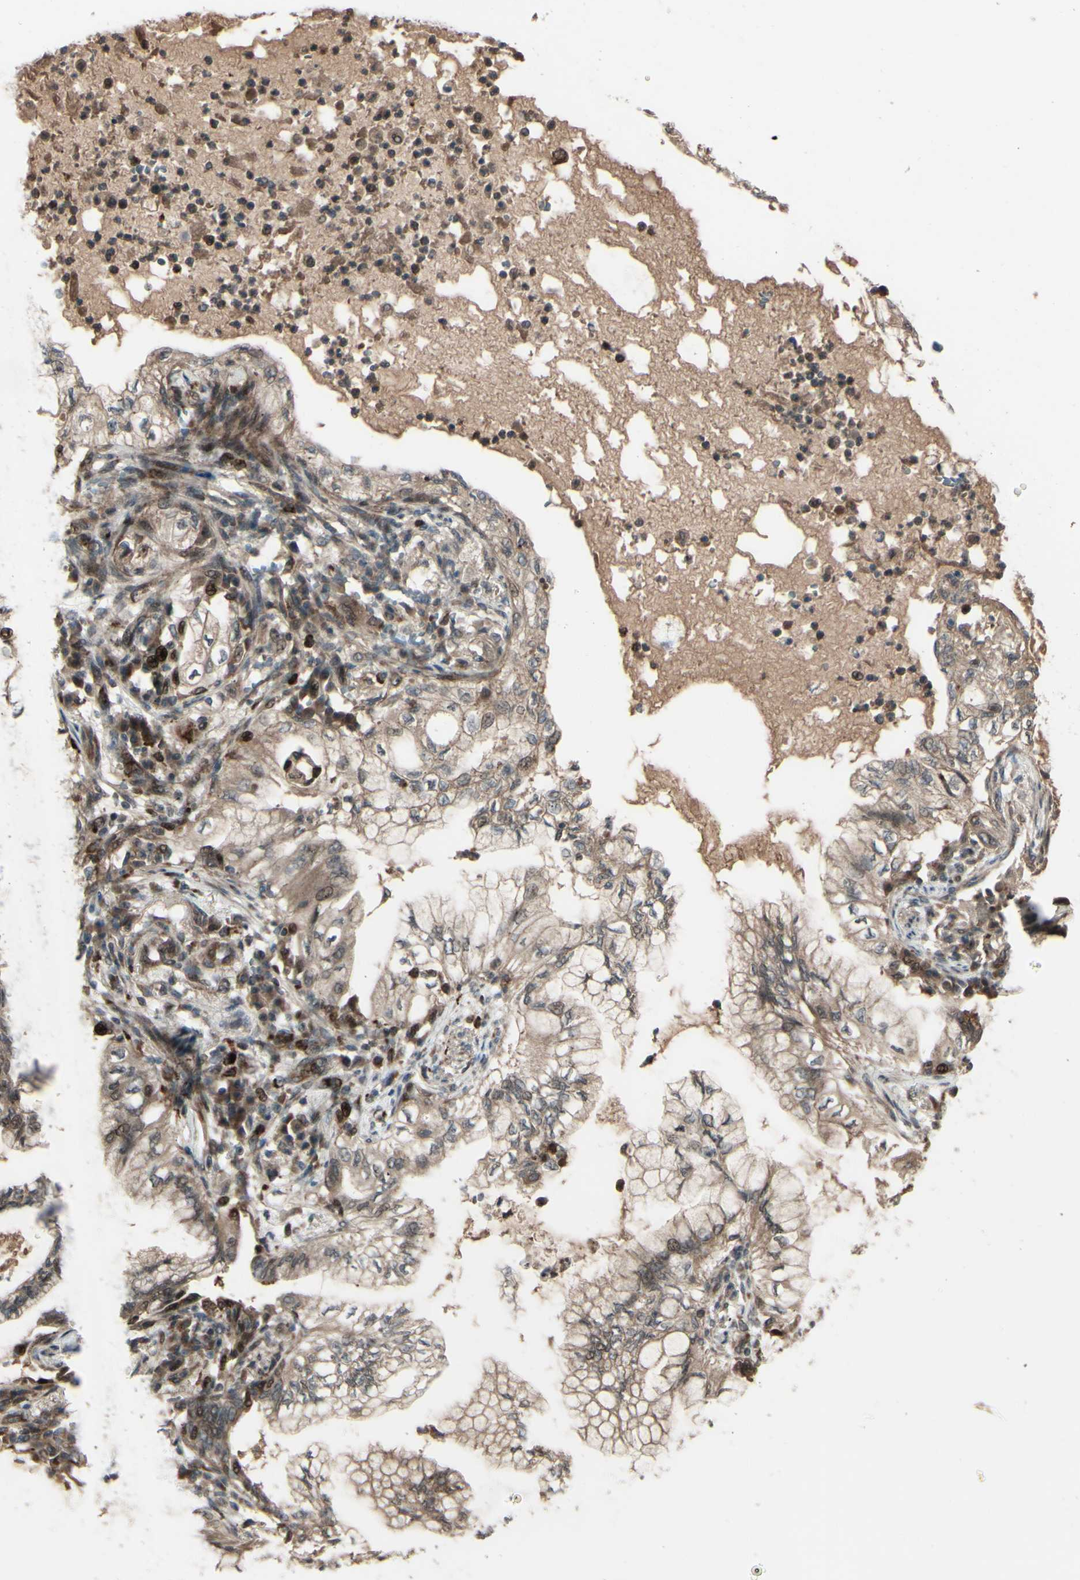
{"staining": {"intensity": "moderate", "quantity": ">75%", "location": "cytoplasmic/membranous,nuclear"}, "tissue": "lung cancer", "cell_type": "Tumor cells", "image_type": "cancer", "snomed": [{"axis": "morphology", "description": "Adenocarcinoma, NOS"}, {"axis": "topography", "description": "Lung"}], "caption": "Tumor cells show medium levels of moderate cytoplasmic/membranous and nuclear expression in approximately >75% of cells in human lung cancer.", "gene": "MLF2", "patient": {"sex": "female", "age": 70}}